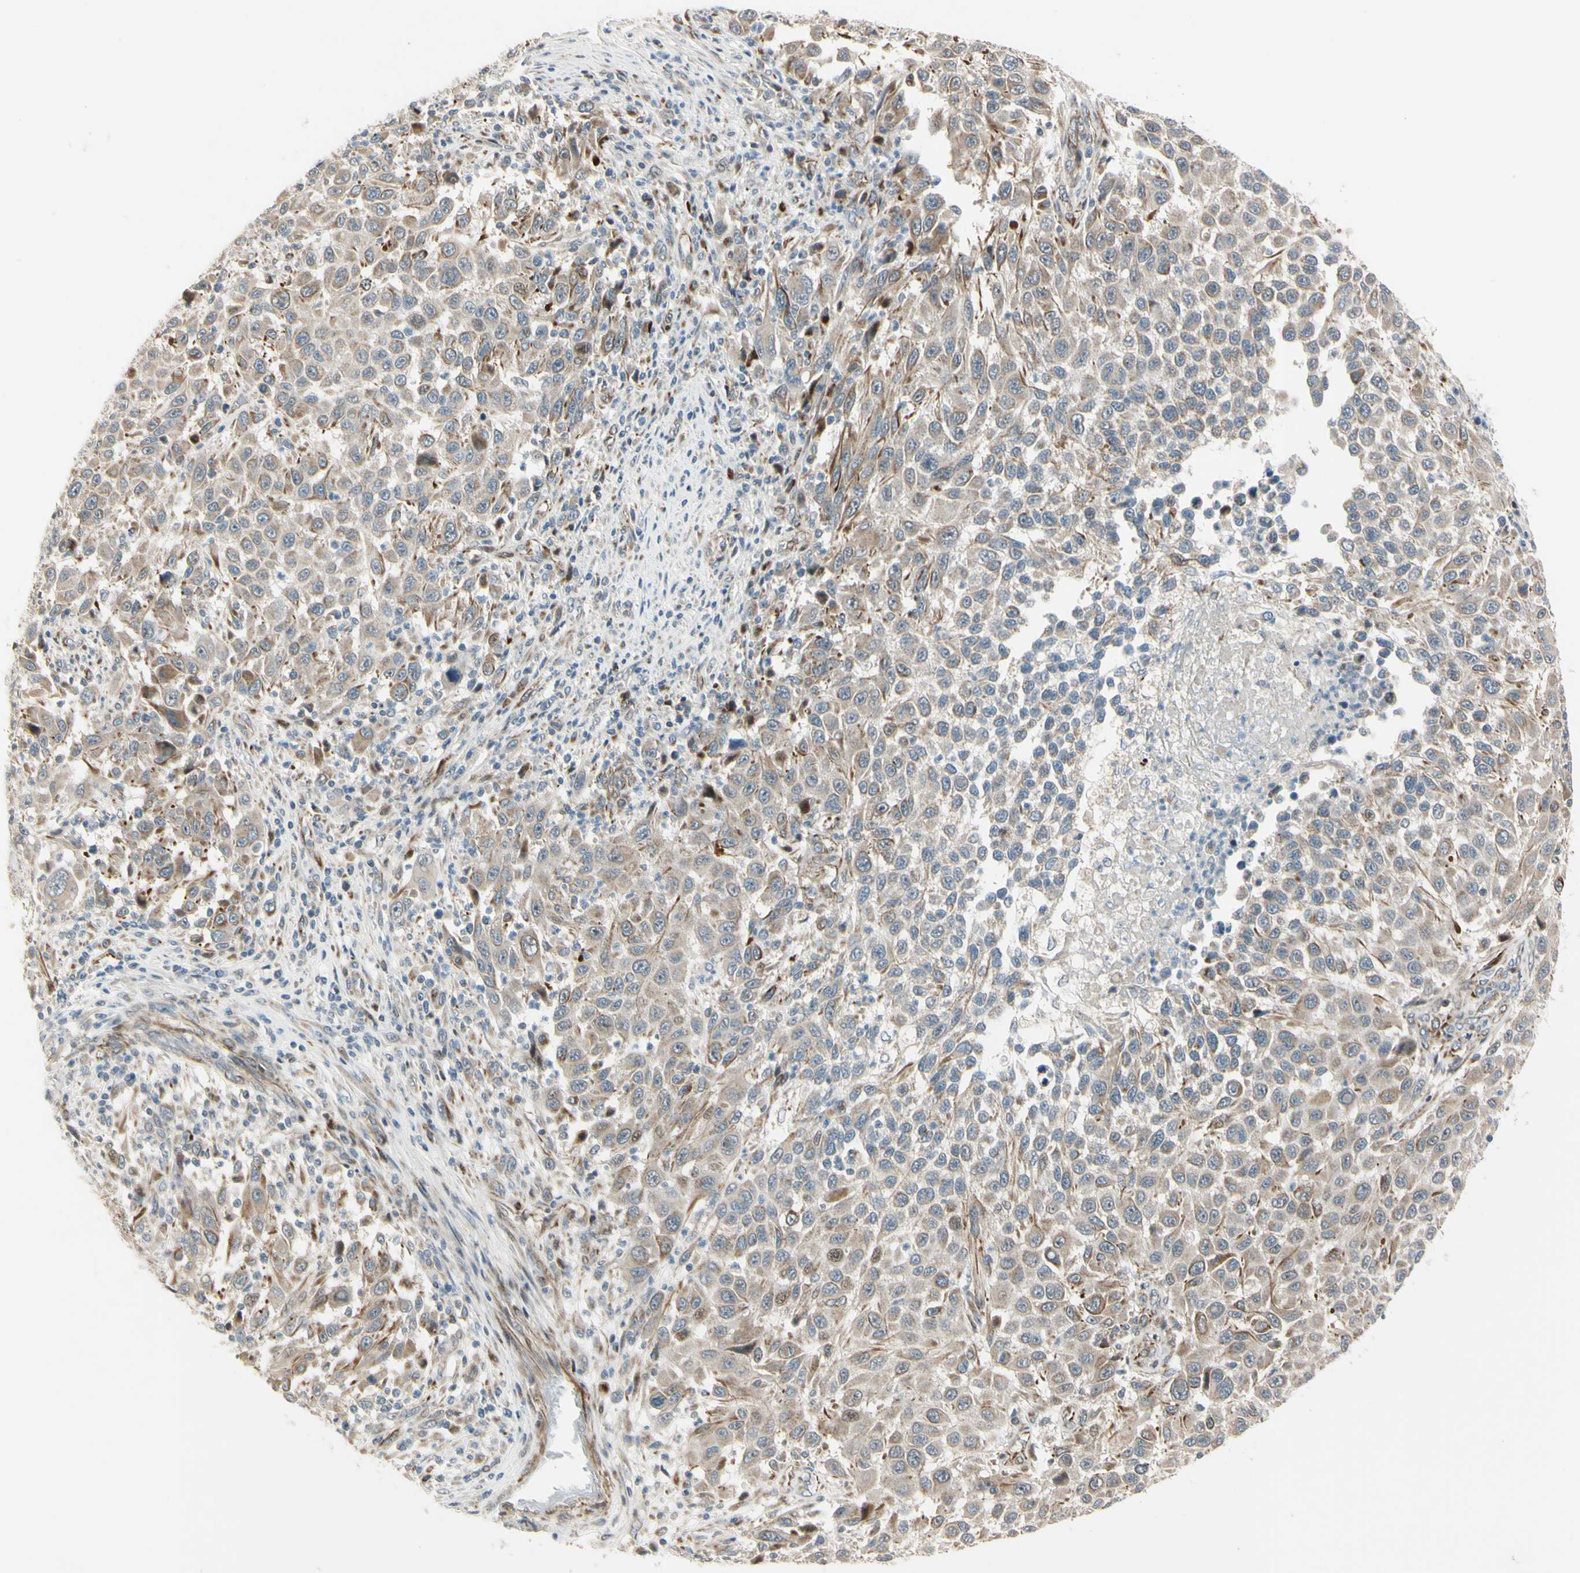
{"staining": {"intensity": "weak", "quantity": "25%-75%", "location": "cytoplasmic/membranous"}, "tissue": "melanoma", "cell_type": "Tumor cells", "image_type": "cancer", "snomed": [{"axis": "morphology", "description": "Malignant melanoma, Metastatic site"}, {"axis": "topography", "description": "Lymph node"}], "caption": "Approximately 25%-75% of tumor cells in human malignant melanoma (metastatic site) show weak cytoplasmic/membranous protein expression as visualized by brown immunohistochemical staining.", "gene": "NDFIP1", "patient": {"sex": "male", "age": 61}}